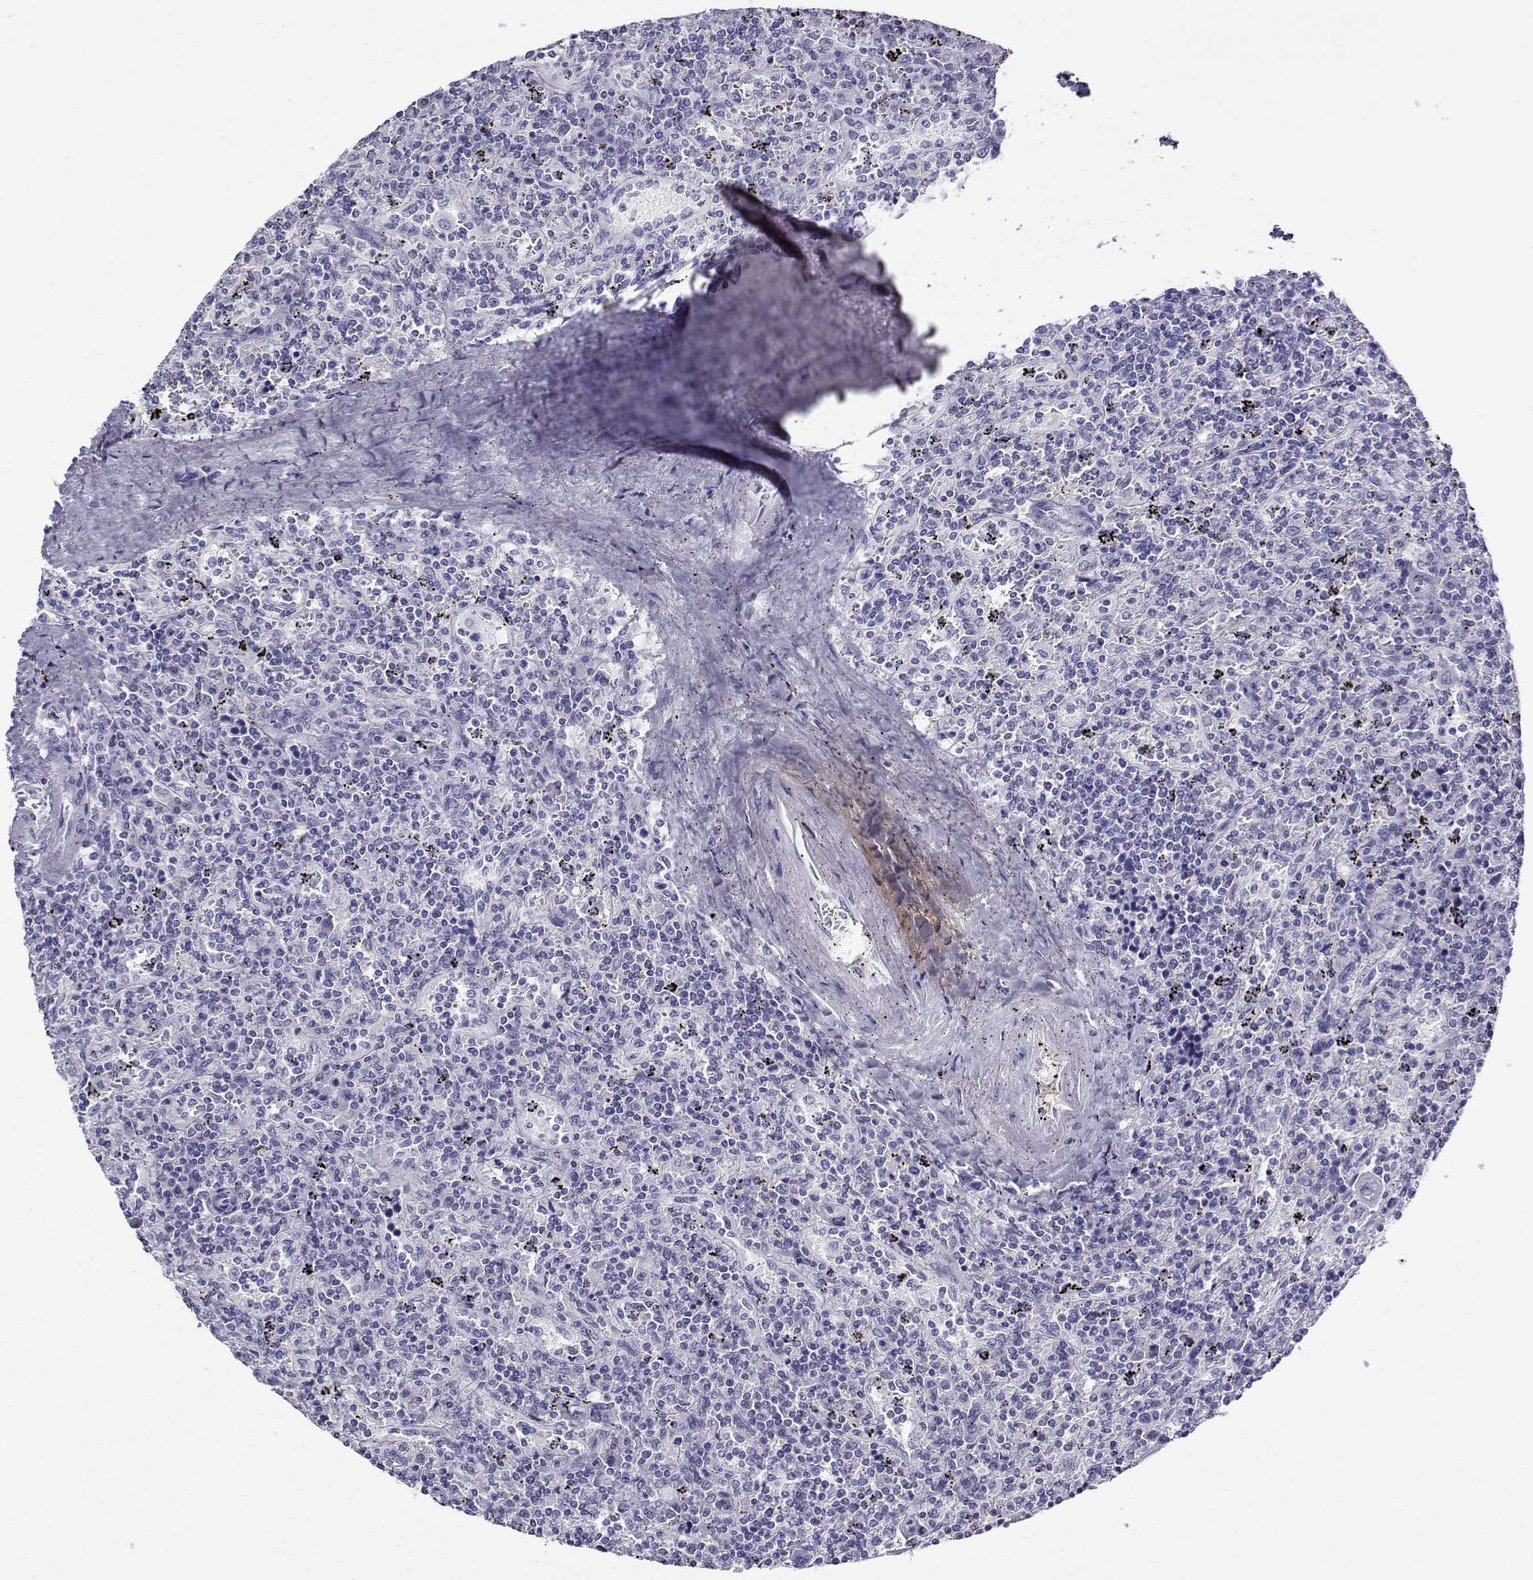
{"staining": {"intensity": "negative", "quantity": "none", "location": "none"}, "tissue": "lymphoma", "cell_type": "Tumor cells", "image_type": "cancer", "snomed": [{"axis": "morphology", "description": "Malignant lymphoma, non-Hodgkin's type, Low grade"}, {"axis": "topography", "description": "Spleen"}], "caption": "Protein analysis of lymphoma exhibits no significant staining in tumor cells. (Immunohistochemistry, brightfield microscopy, high magnification).", "gene": "CABS1", "patient": {"sex": "male", "age": 62}}